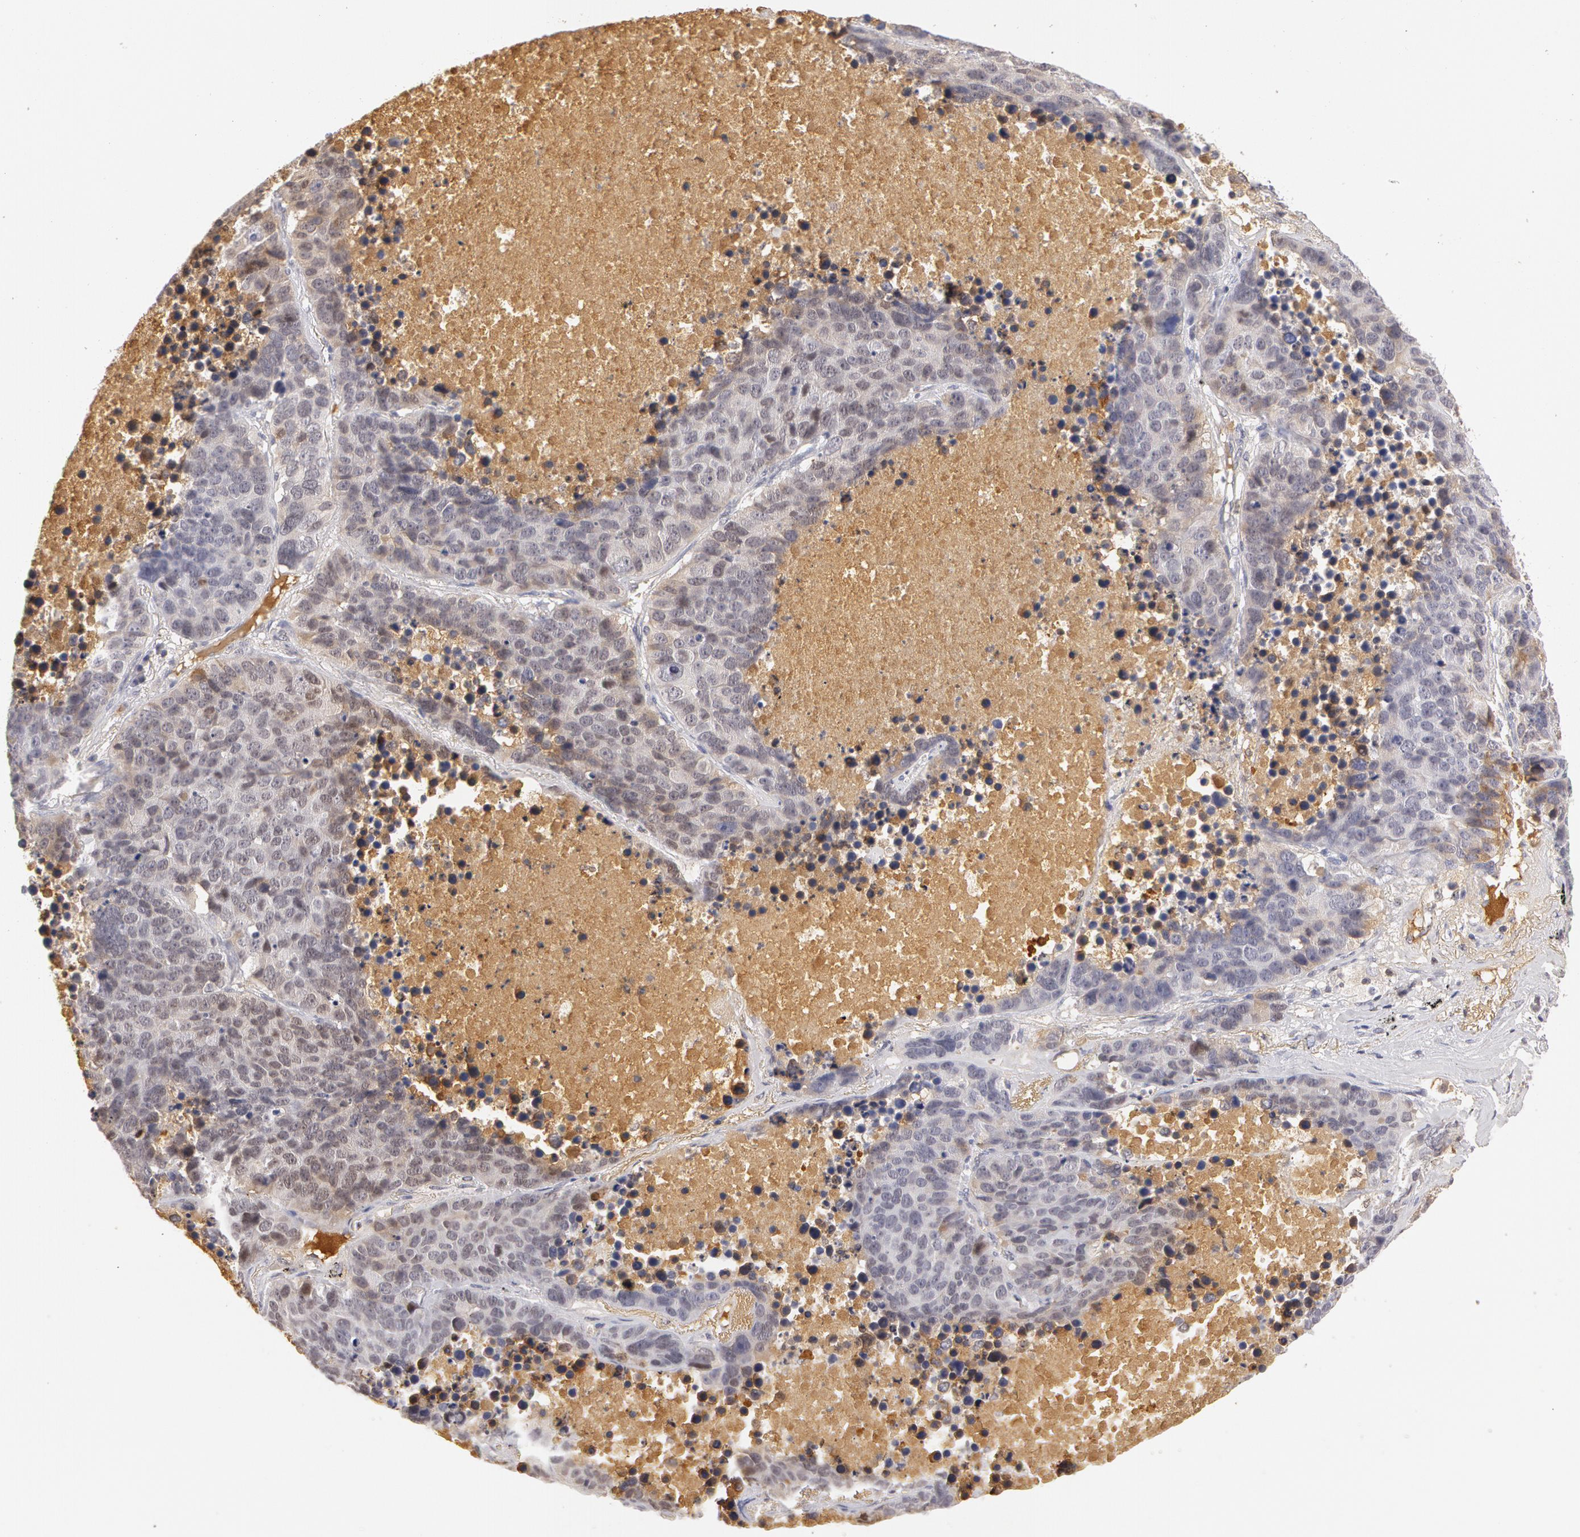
{"staining": {"intensity": "negative", "quantity": "none", "location": "none"}, "tissue": "lung cancer", "cell_type": "Tumor cells", "image_type": "cancer", "snomed": [{"axis": "morphology", "description": "Carcinoid, malignant, NOS"}, {"axis": "topography", "description": "Lung"}], "caption": "DAB (3,3'-diaminobenzidine) immunohistochemical staining of human lung cancer reveals no significant staining in tumor cells.", "gene": "AHSG", "patient": {"sex": "male", "age": 60}}